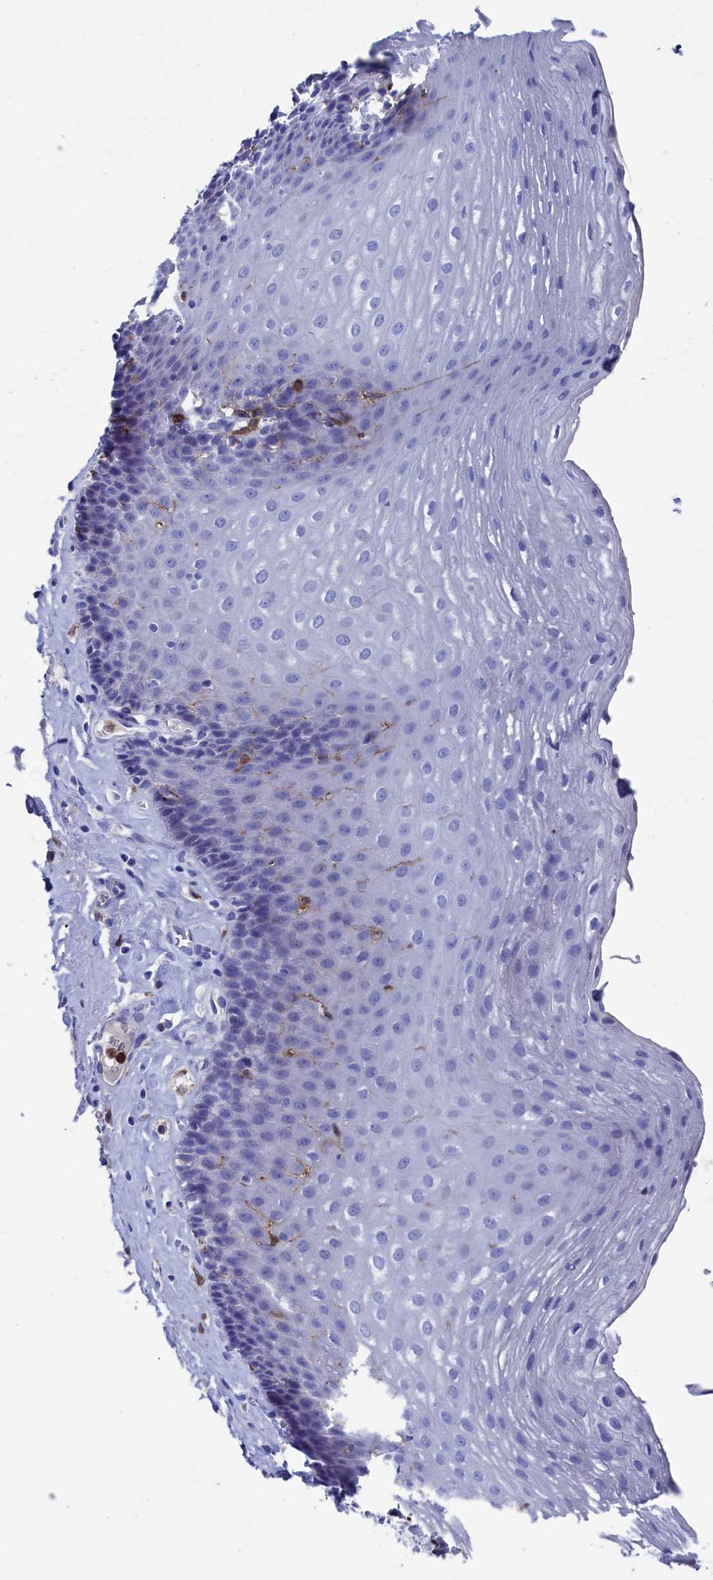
{"staining": {"intensity": "negative", "quantity": "none", "location": "none"}, "tissue": "esophagus", "cell_type": "Squamous epithelial cells", "image_type": "normal", "snomed": [{"axis": "morphology", "description": "Normal tissue, NOS"}, {"axis": "topography", "description": "Esophagus"}], "caption": "Immunohistochemistry (IHC) of benign human esophagus displays no staining in squamous epithelial cells. The staining is performed using DAB (3,3'-diaminobenzidine) brown chromogen with nuclei counter-stained in using hematoxylin.", "gene": "TYROBP", "patient": {"sex": "female", "age": 66}}